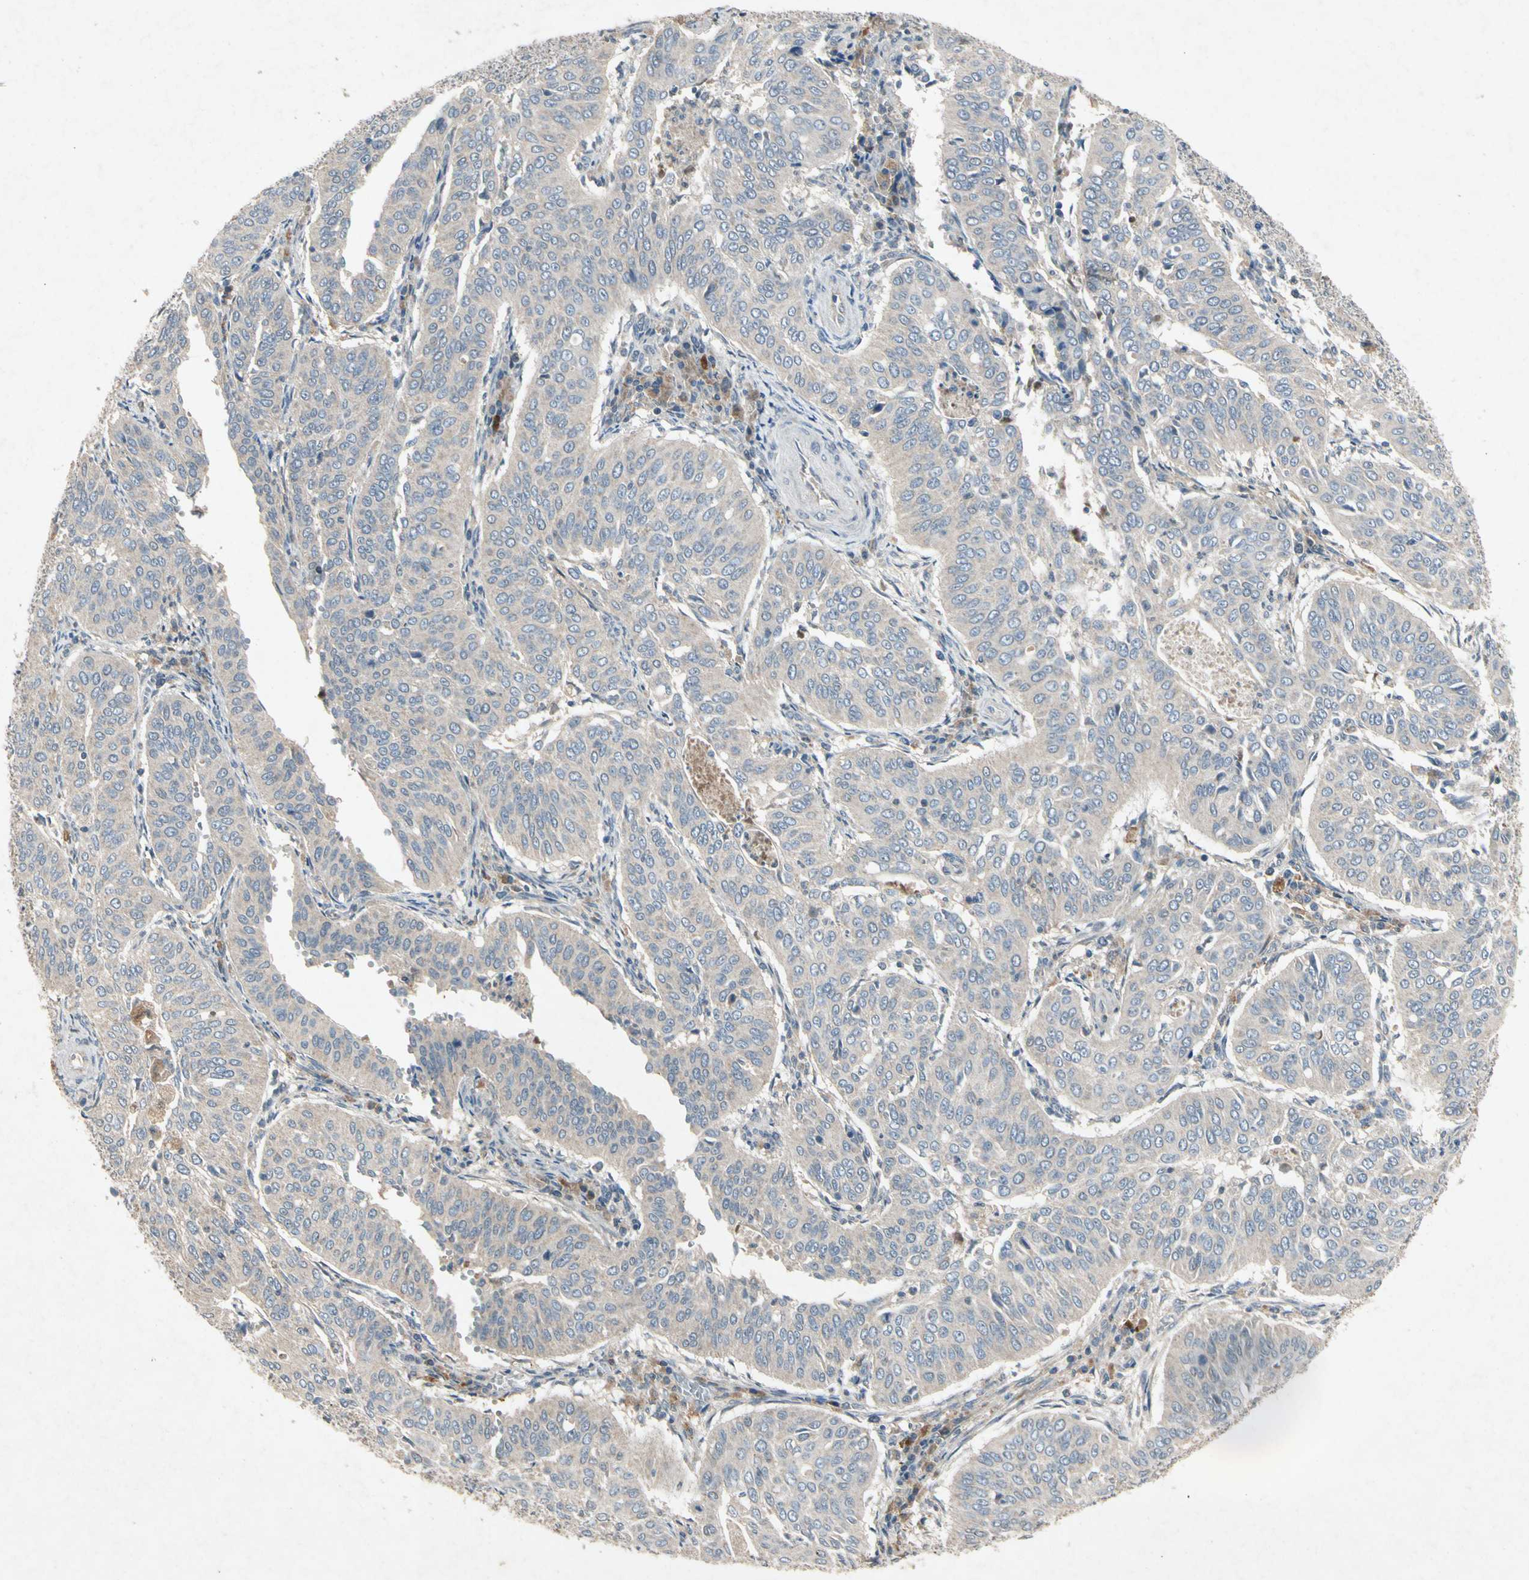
{"staining": {"intensity": "weak", "quantity": "25%-75%", "location": "cytoplasmic/membranous"}, "tissue": "cervical cancer", "cell_type": "Tumor cells", "image_type": "cancer", "snomed": [{"axis": "morphology", "description": "Normal tissue, NOS"}, {"axis": "morphology", "description": "Squamous cell carcinoma, NOS"}, {"axis": "topography", "description": "Cervix"}], "caption": "Cervical cancer stained with a protein marker reveals weak staining in tumor cells.", "gene": "GPLD1", "patient": {"sex": "female", "age": 39}}